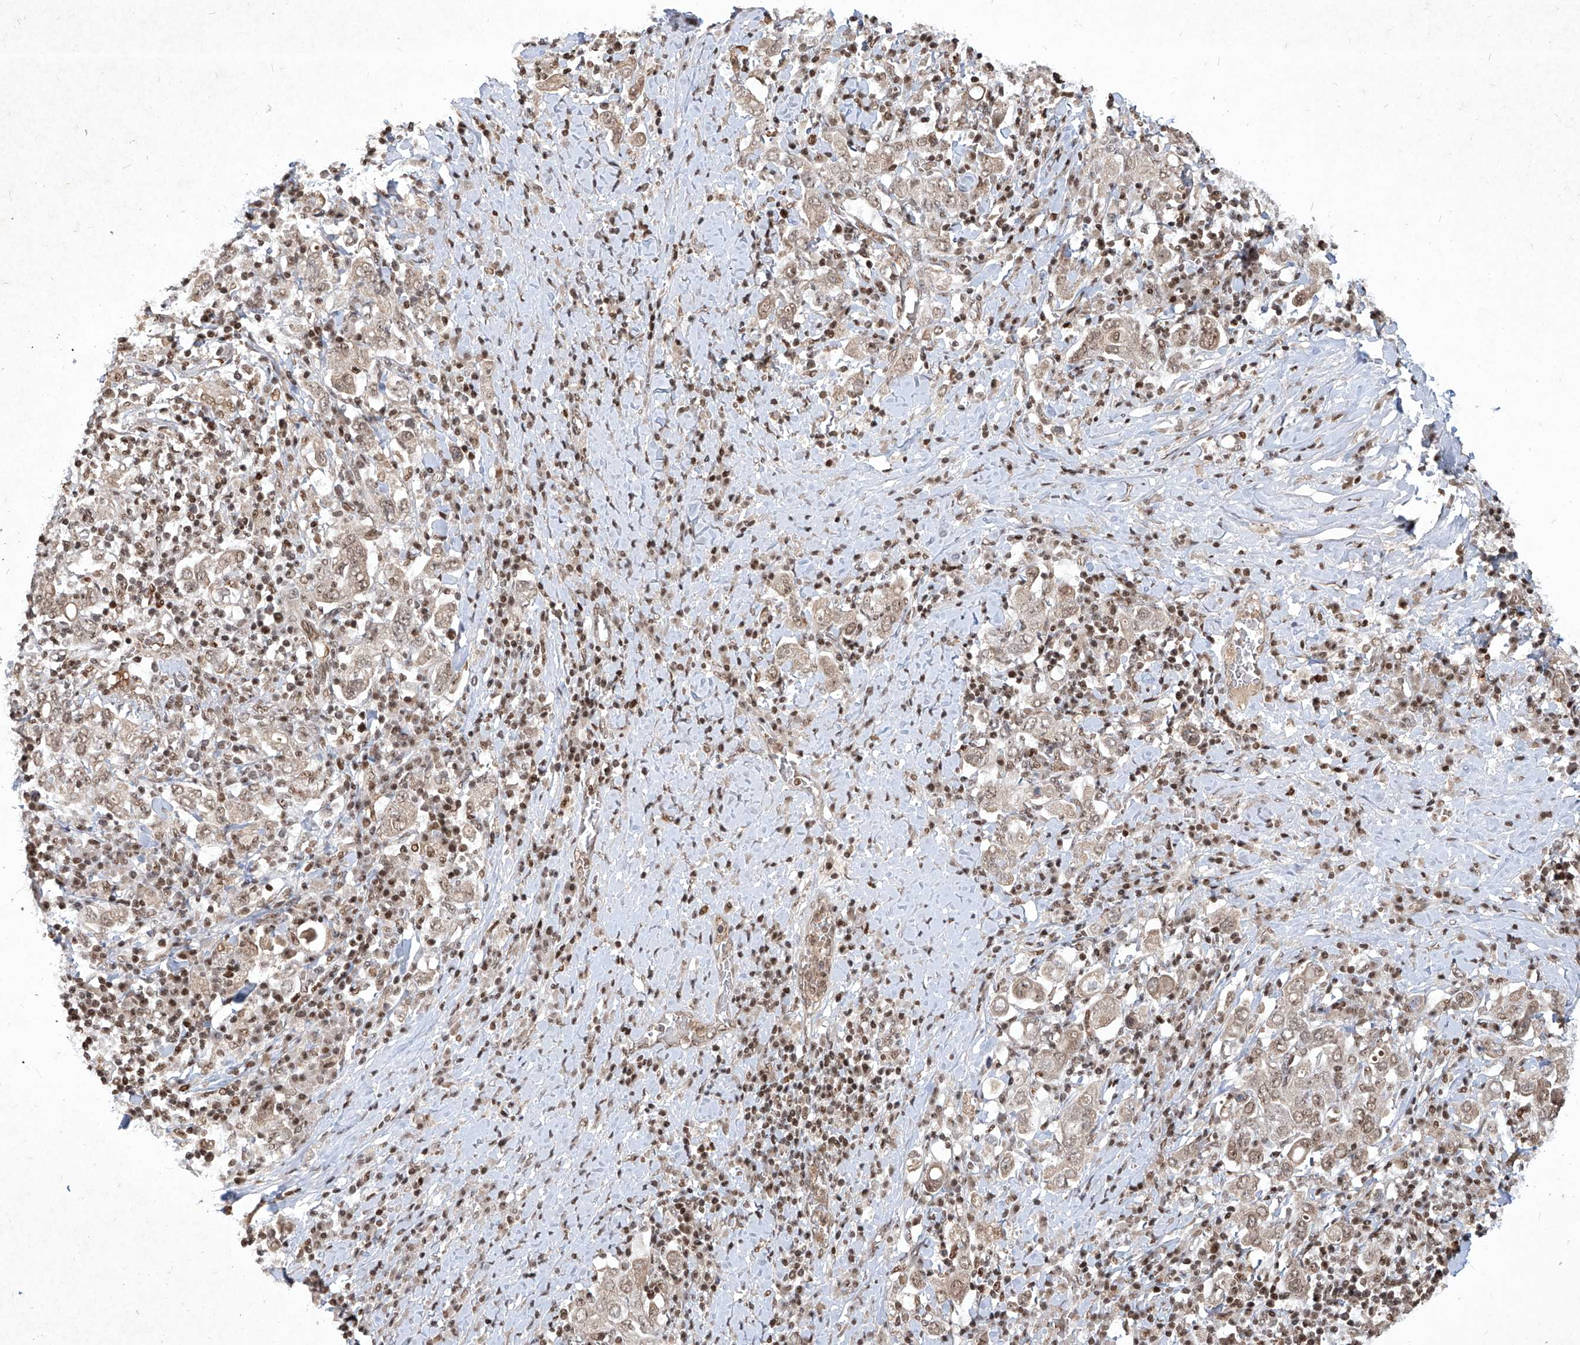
{"staining": {"intensity": "weak", "quantity": "25%-75%", "location": "cytoplasmic/membranous,nuclear"}, "tissue": "stomach cancer", "cell_type": "Tumor cells", "image_type": "cancer", "snomed": [{"axis": "morphology", "description": "Adenocarcinoma, NOS"}, {"axis": "topography", "description": "Stomach, upper"}], "caption": "Tumor cells show low levels of weak cytoplasmic/membranous and nuclear staining in about 25%-75% of cells in human stomach adenocarcinoma.", "gene": "IRF2", "patient": {"sex": "male", "age": 62}}